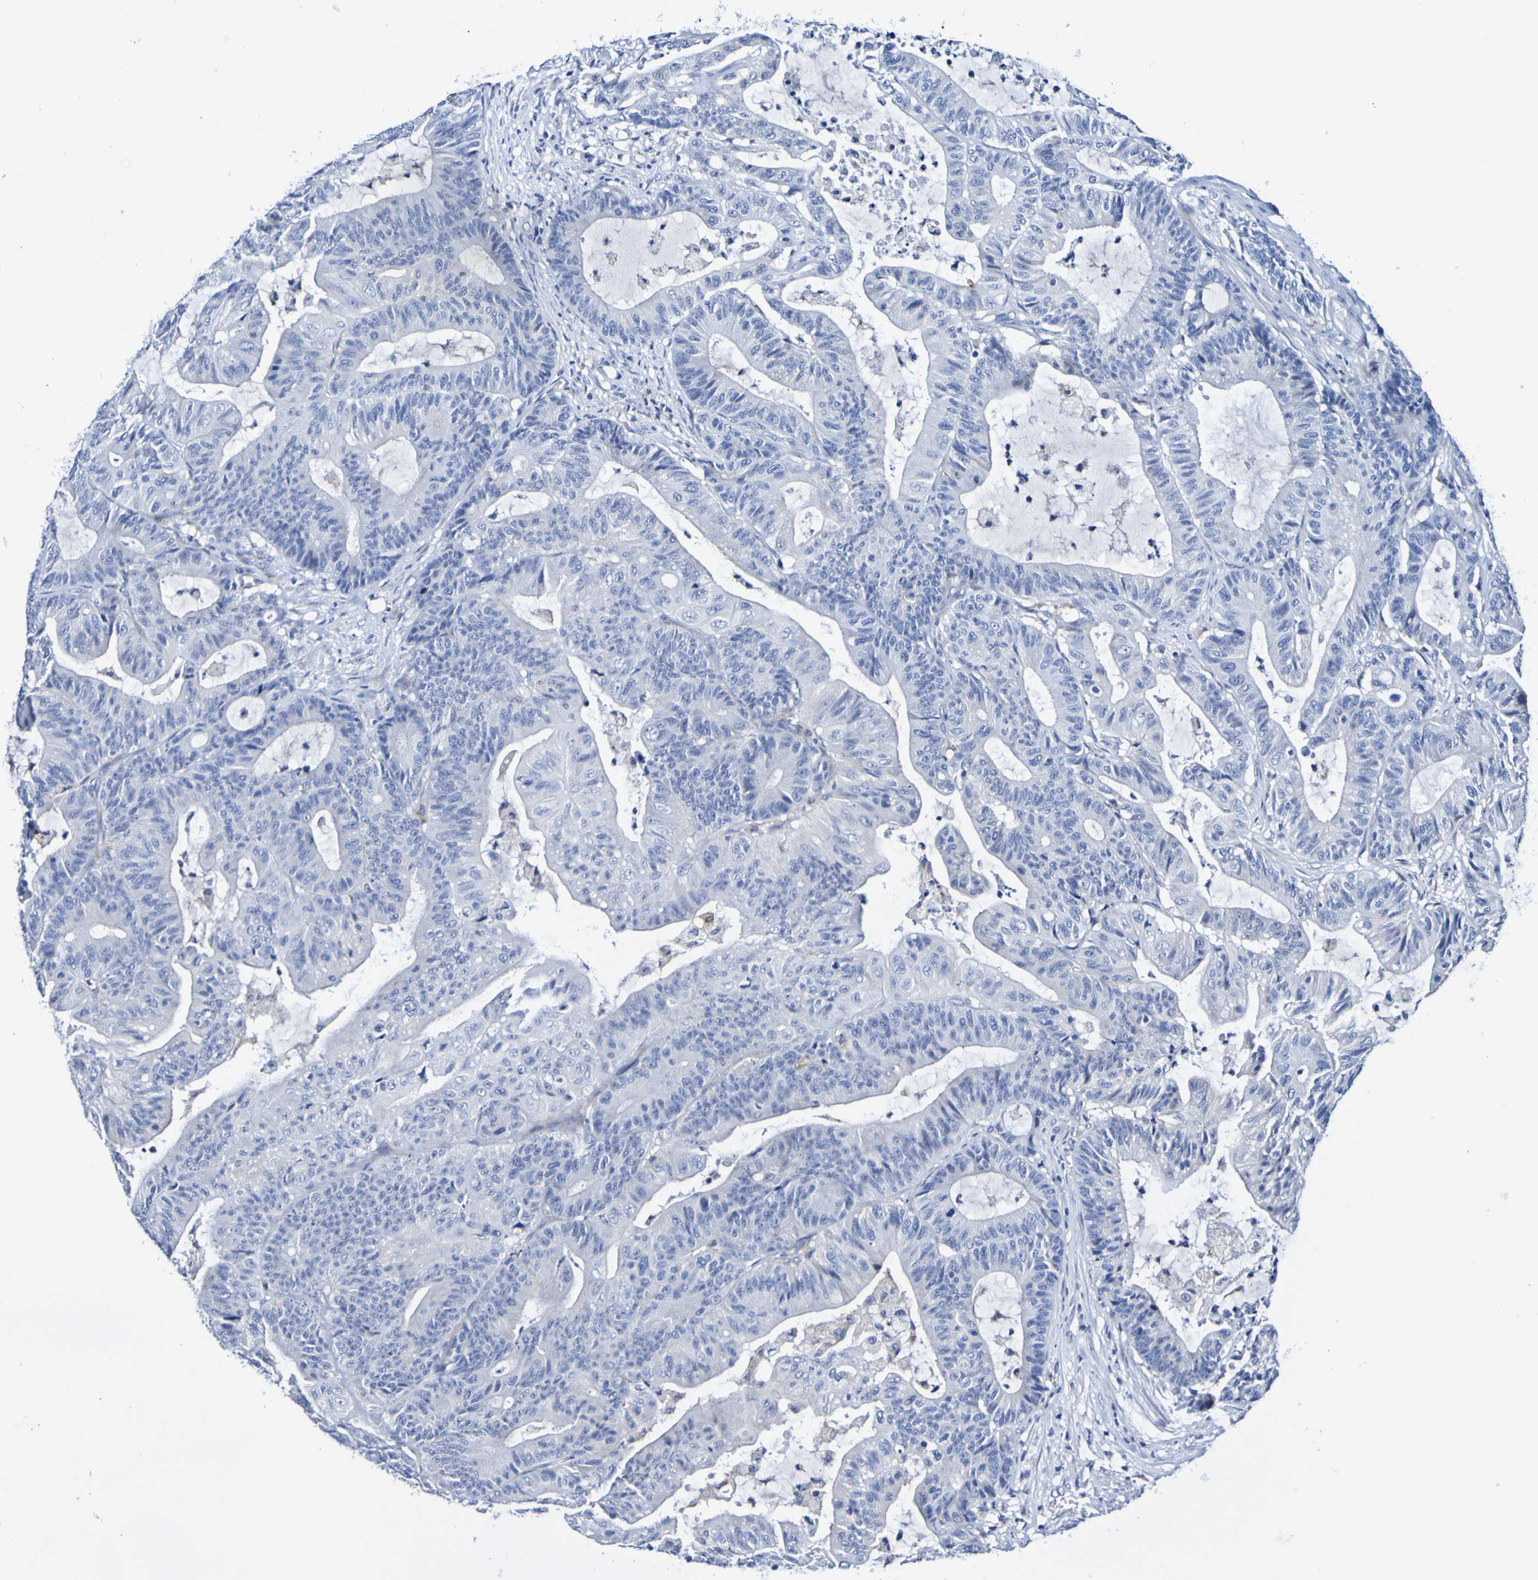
{"staining": {"intensity": "negative", "quantity": "none", "location": "none"}, "tissue": "colorectal cancer", "cell_type": "Tumor cells", "image_type": "cancer", "snomed": [{"axis": "morphology", "description": "Adenocarcinoma, NOS"}, {"axis": "topography", "description": "Colon"}], "caption": "Histopathology image shows no protein positivity in tumor cells of colorectal cancer (adenocarcinoma) tissue.", "gene": "SEZ6", "patient": {"sex": "female", "age": 84}}